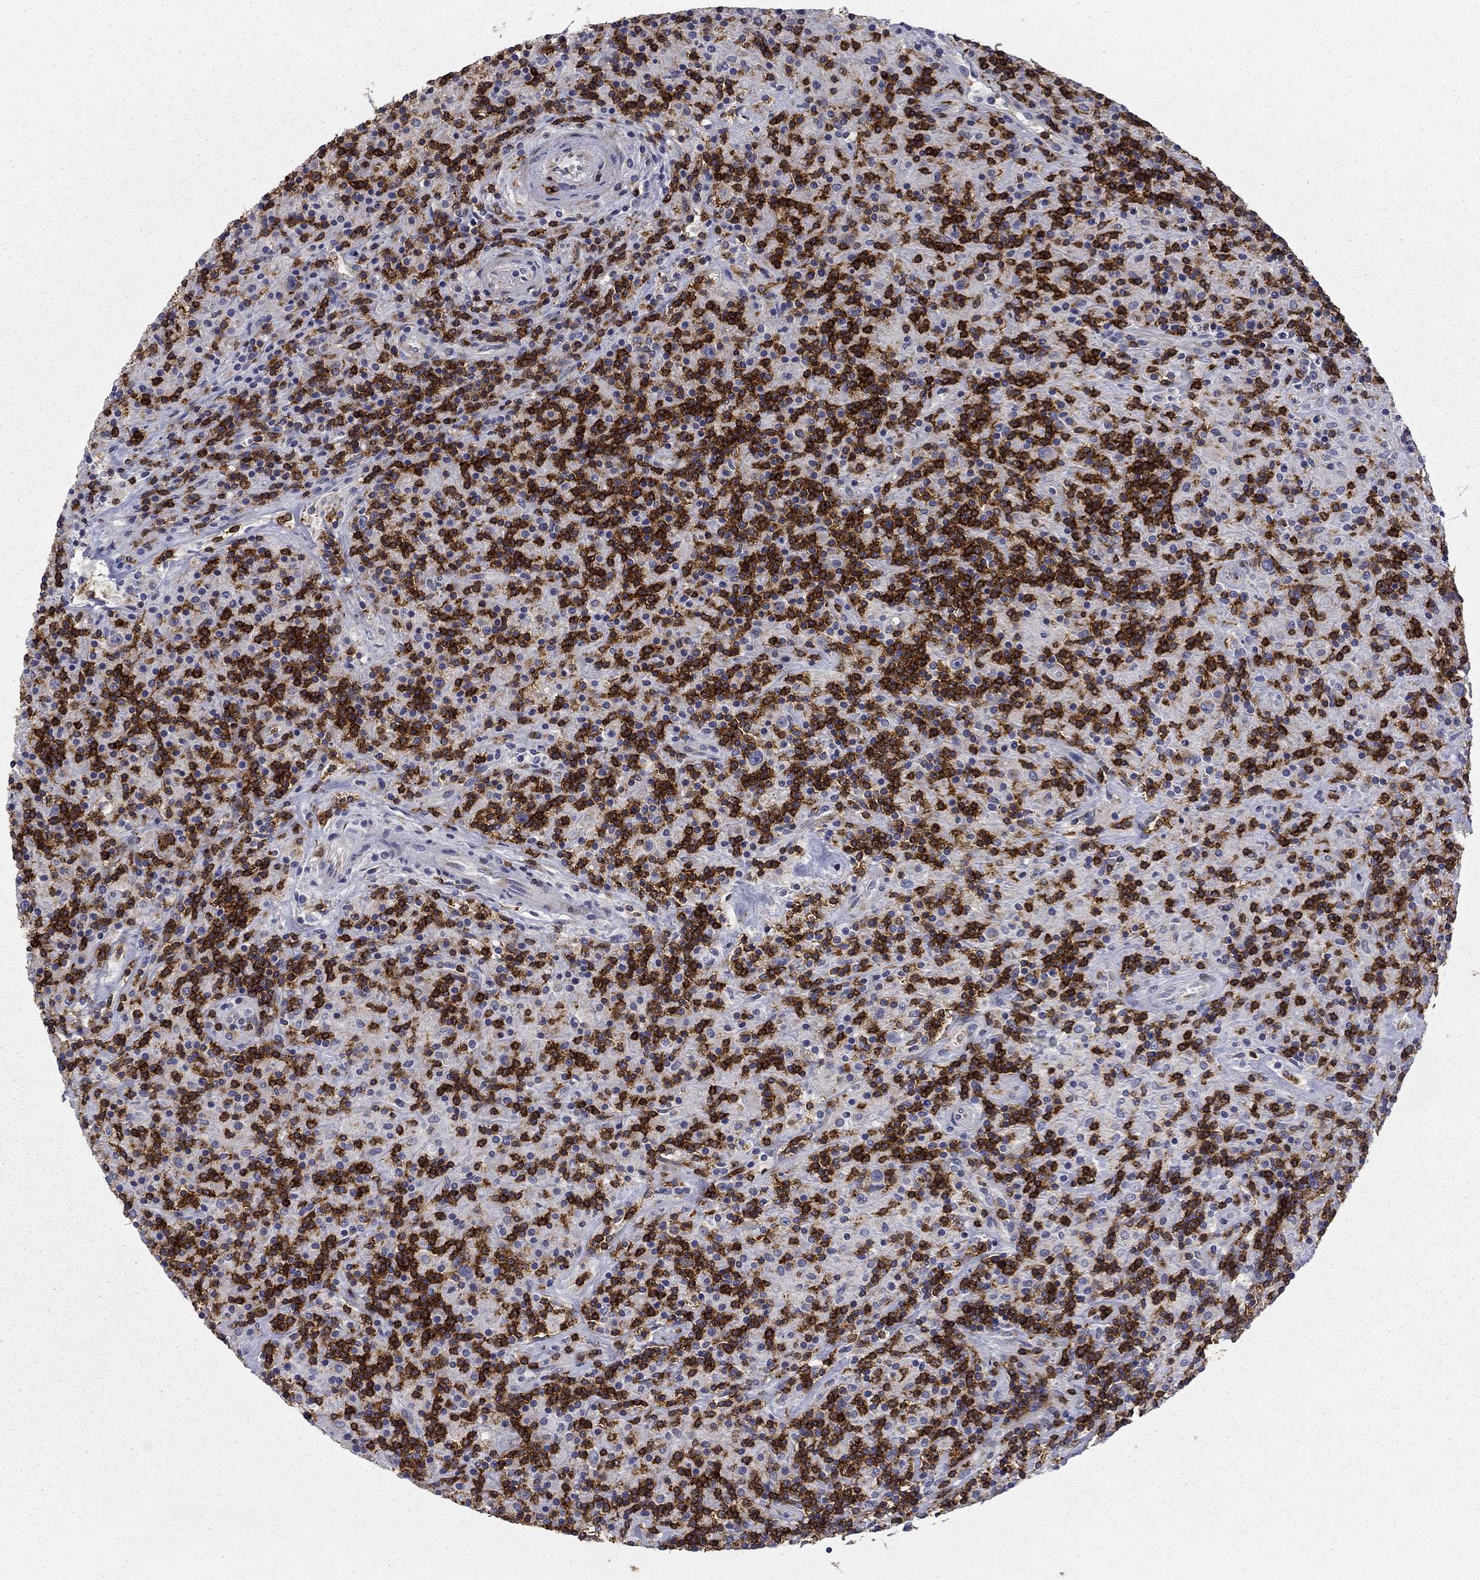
{"staining": {"intensity": "negative", "quantity": "none", "location": "none"}, "tissue": "lymphoma", "cell_type": "Tumor cells", "image_type": "cancer", "snomed": [{"axis": "morphology", "description": "Hodgkin's disease, NOS"}, {"axis": "topography", "description": "Lymph node"}], "caption": "A high-resolution image shows immunohistochemistry (IHC) staining of Hodgkin's disease, which exhibits no significant positivity in tumor cells. (Brightfield microscopy of DAB (3,3'-diaminobenzidine) IHC at high magnification).", "gene": "TRAT1", "patient": {"sex": "male", "age": 70}}